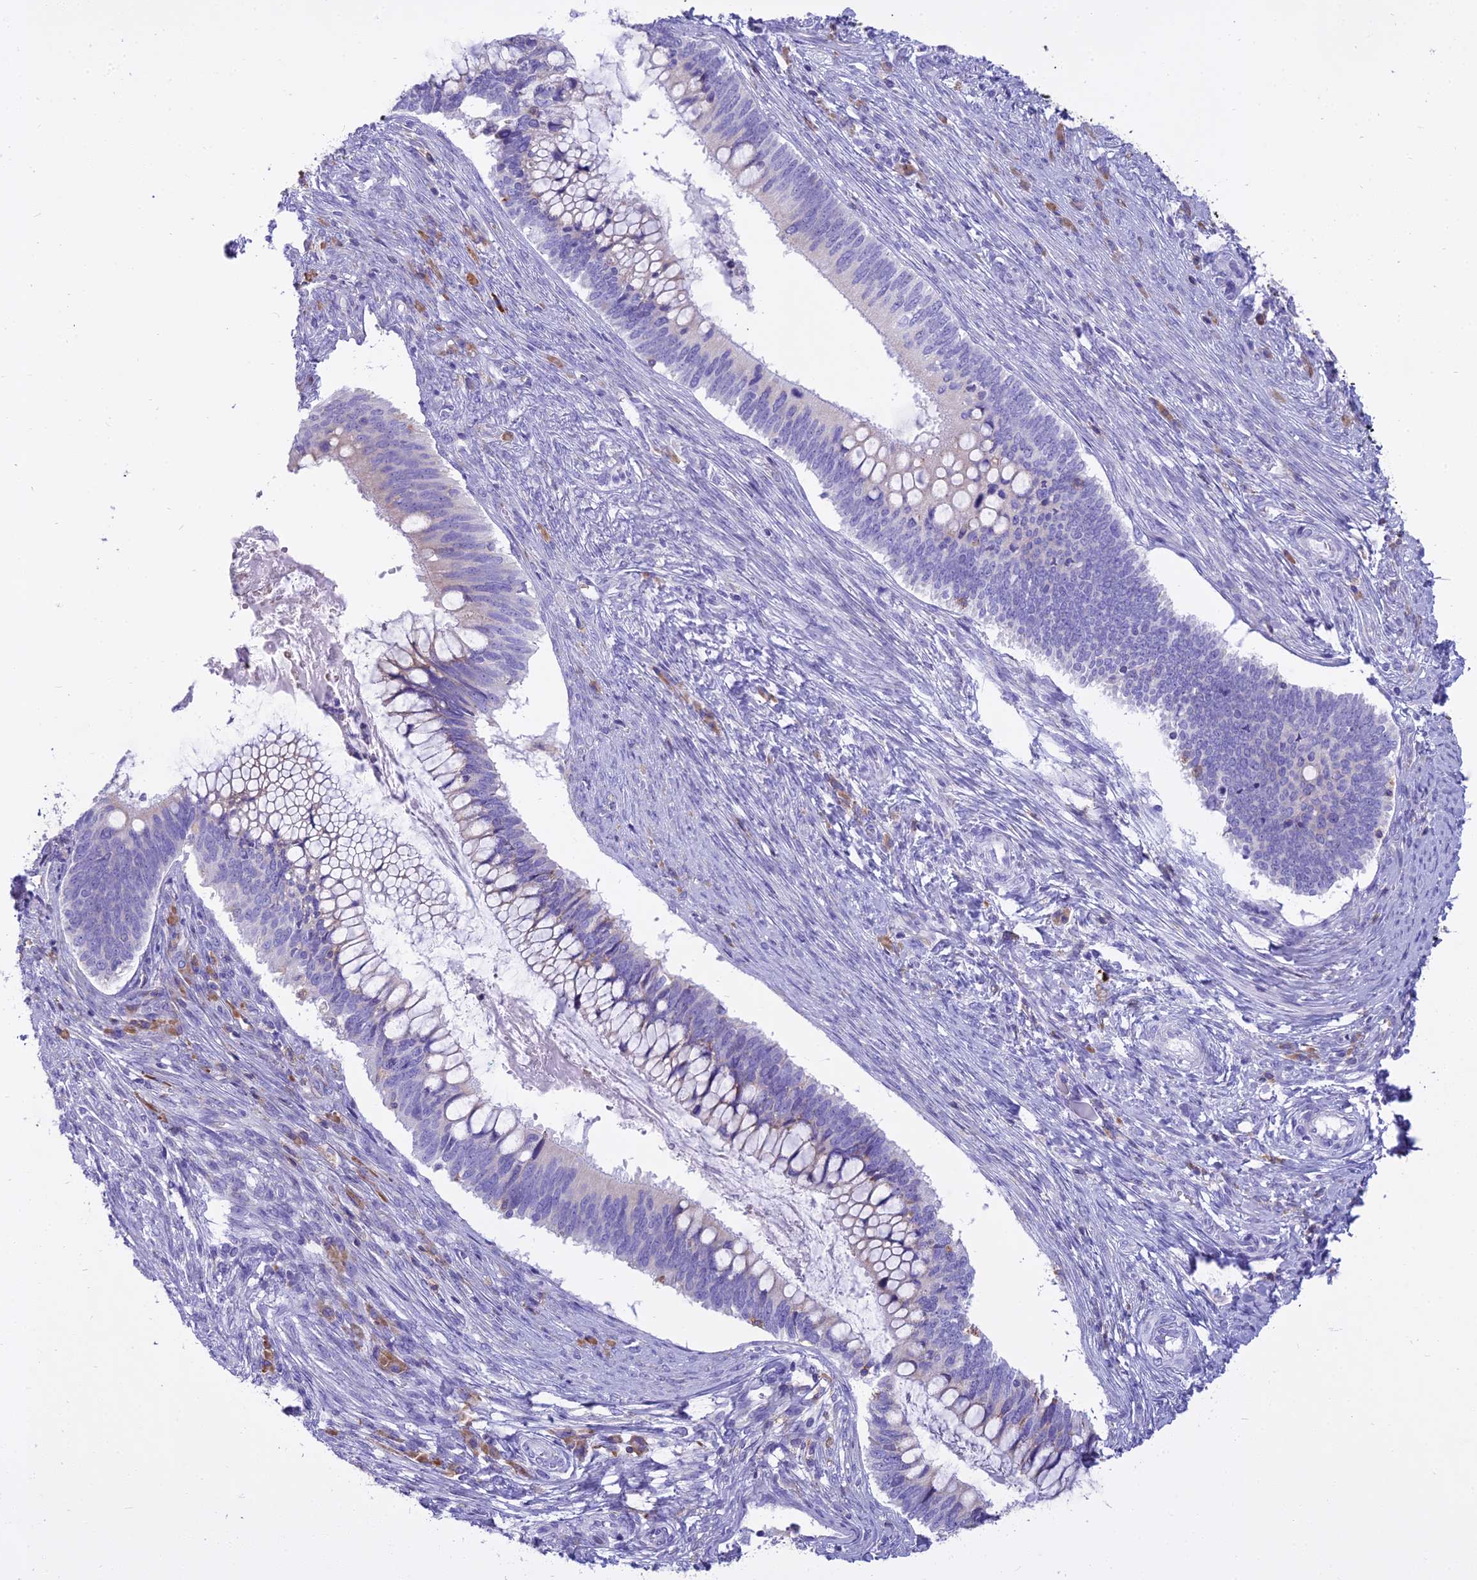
{"staining": {"intensity": "negative", "quantity": "none", "location": "none"}, "tissue": "cervical cancer", "cell_type": "Tumor cells", "image_type": "cancer", "snomed": [{"axis": "morphology", "description": "Adenocarcinoma, NOS"}, {"axis": "topography", "description": "Cervix"}], "caption": "A photomicrograph of human cervical cancer is negative for staining in tumor cells. The staining was performed using DAB to visualize the protein expression in brown, while the nuclei were stained in blue with hematoxylin (Magnification: 20x).", "gene": "CD5", "patient": {"sex": "female", "age": 42}}